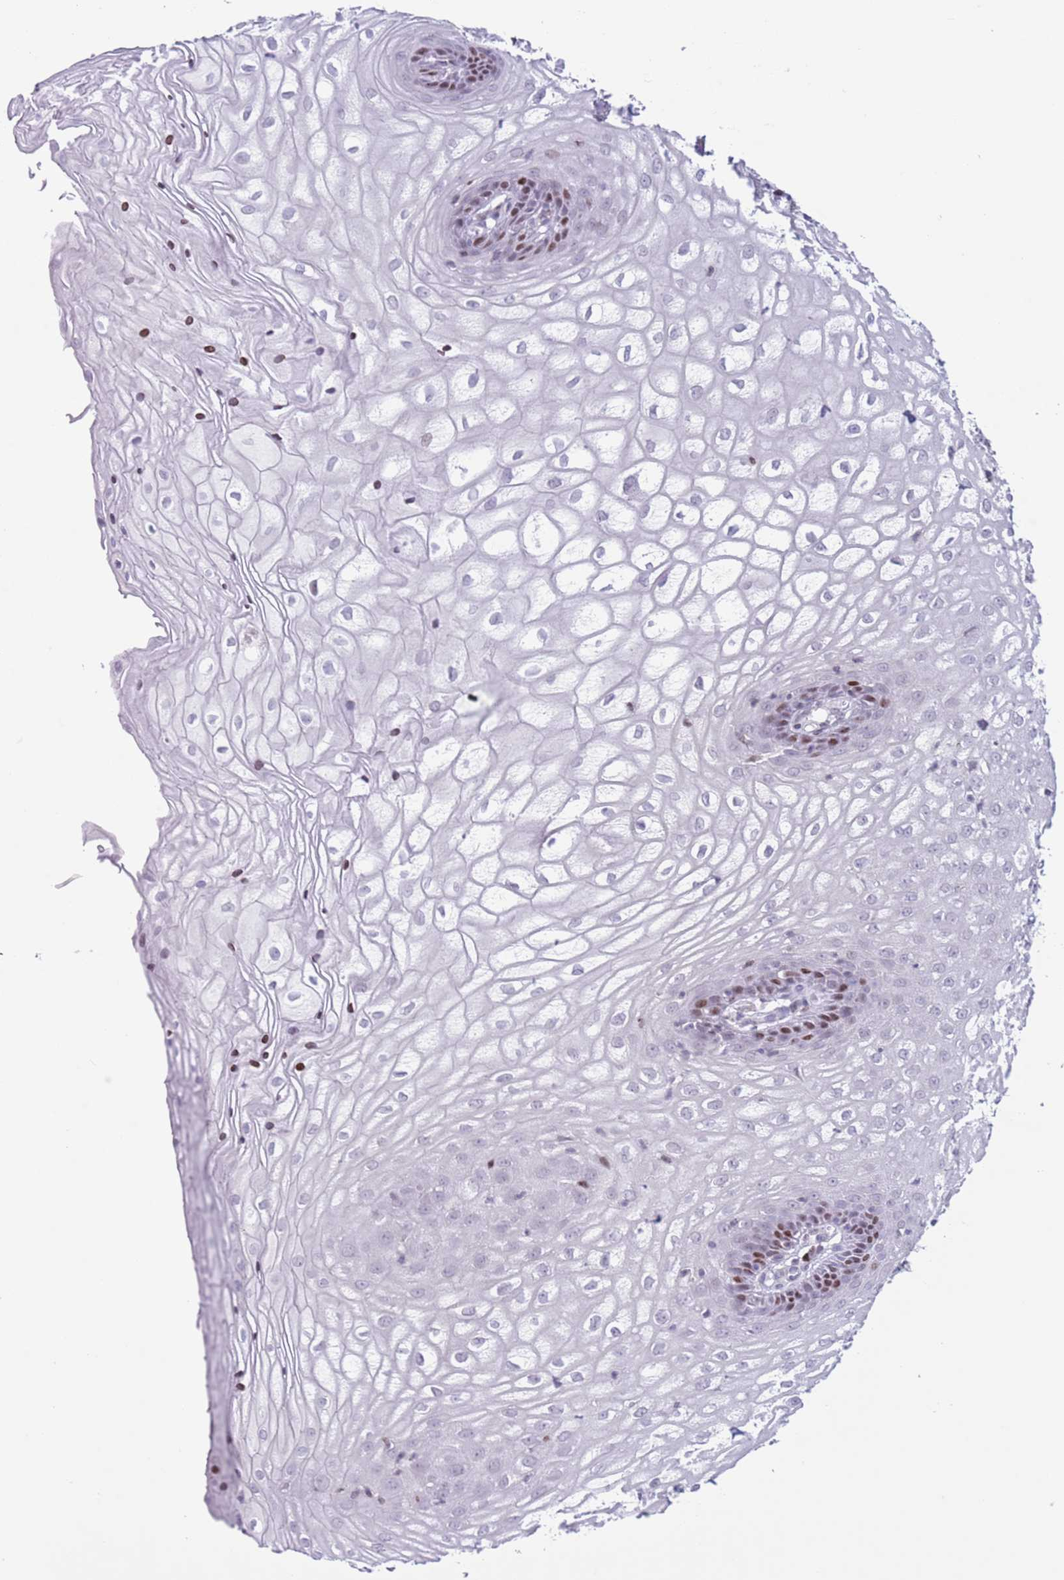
{"staining": {"intensity": "moderate", "quantity": "<25%", "location": "nuclear"}, "tissue": "vagina", "cell_type": "Squamous epithelial cells", "image_type": "normal", "snomed": [{"axis": "morphology", "description": "Normal tissue, NOS"}, {"axis": "topography", "description": "Vagina"}], "caption": "Human vagina stained with a protein marker exhibits moderate staining in squamous epithelial cells.", "gene": "MFSD10", "patient": {"sex": "female", "age": 34}}